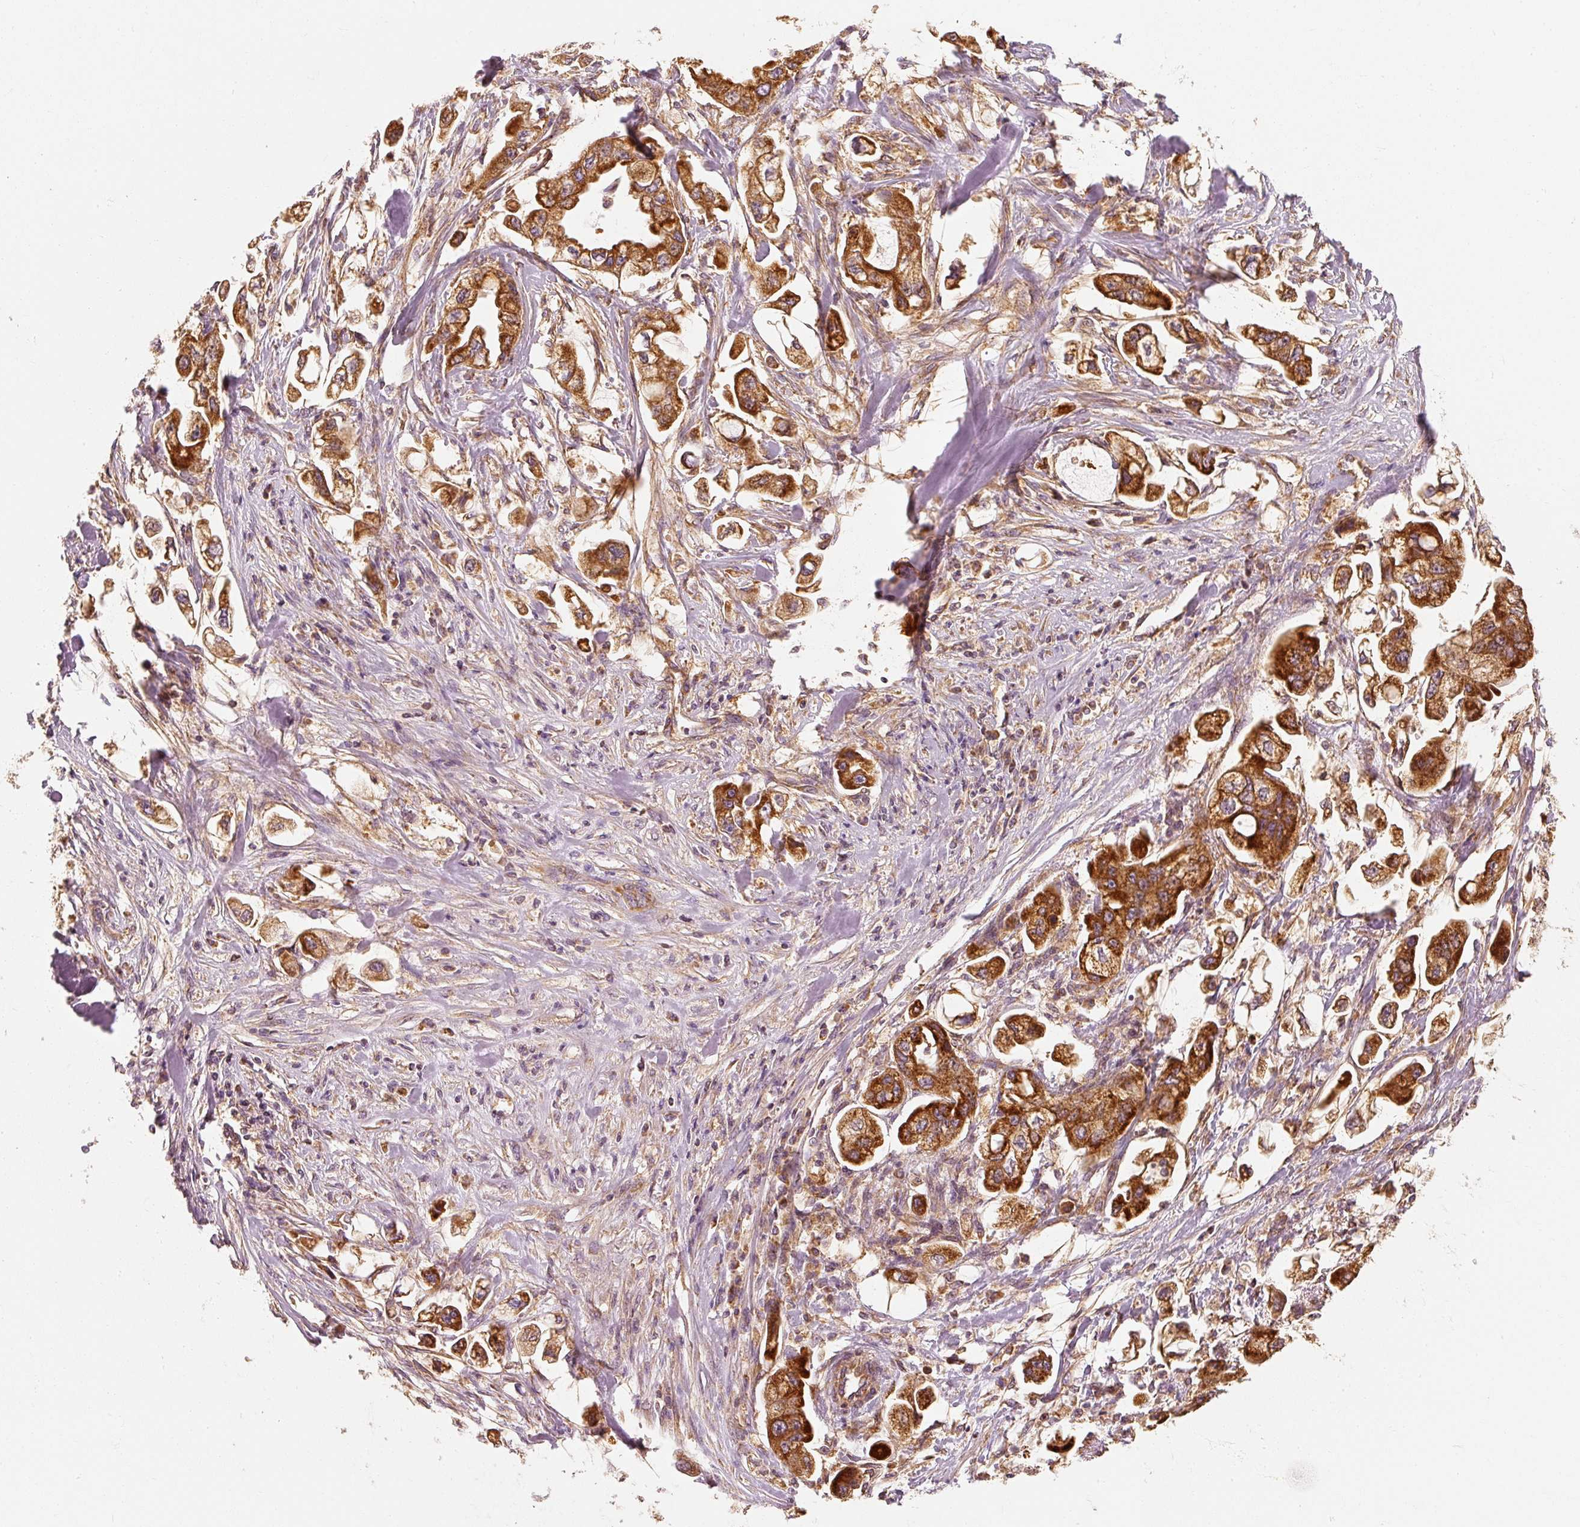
{"staining": {"intensity": "strong", "quantity": ">75%", "location": "cytoplasmic/membranous"}, "tissue": "stomach cancer", "cell_type": "Tumor cells", "image_type": "cancer", "snomed": [{"axis": "morphology", "description": "Adenocarcinoma, NOS"}, {"axis": "topography", "description": "Stomach"}], "caption": "Protein staining of stomach cancer (adenocarcinoma) tissue demonstrates strong cytoplasmic/membranous positivity in approximately >75% of tumor cells.", "gene": "TOMM40", "patient": {"sex": "male", "age": 62}}